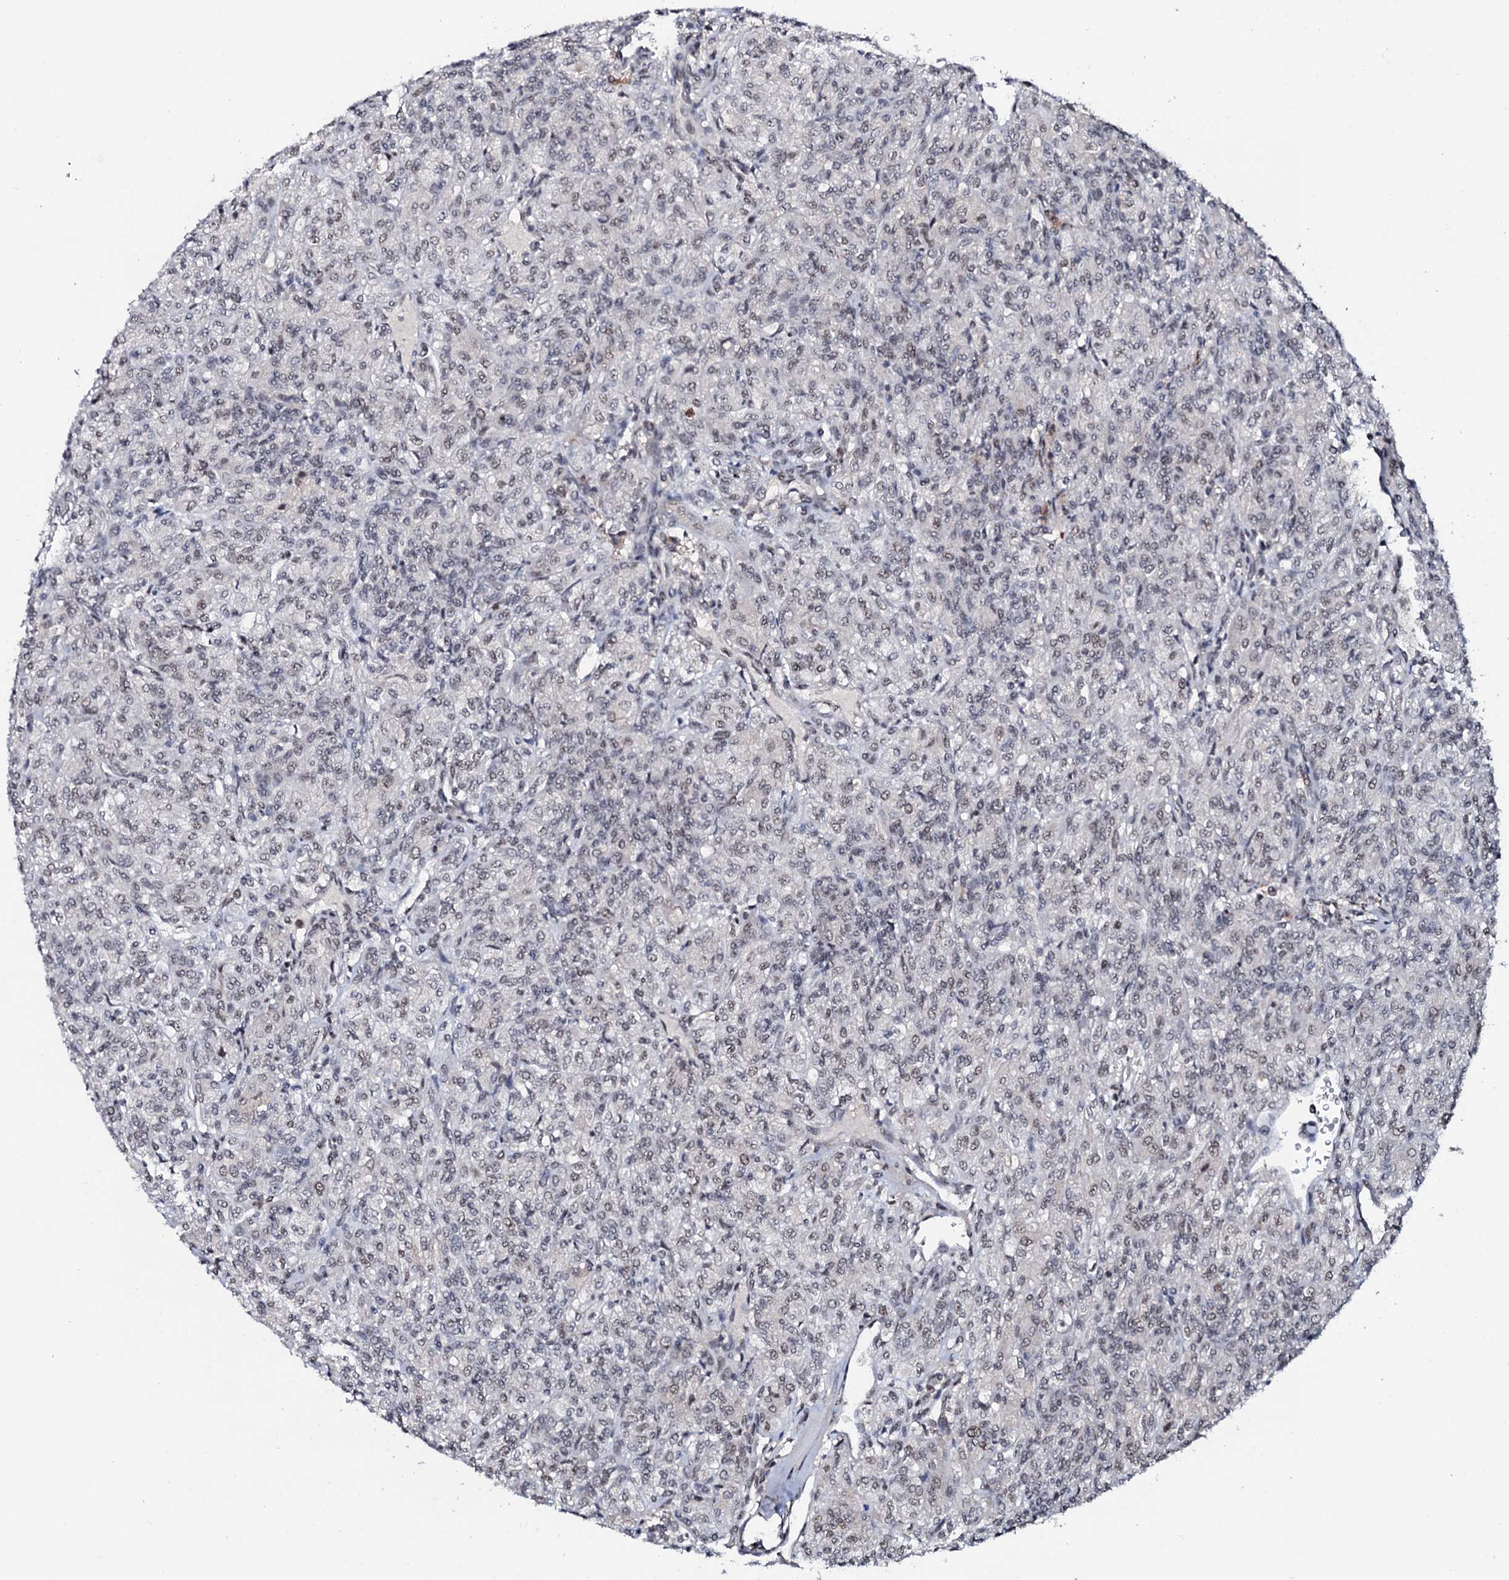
{"staining": {"intensity": "weak", "quantity": "25%-75%", "location": "nuclear"}, "tissue": "renal cancer", "cell_type": "Tumor cells", "image_type": "cancer", "snomed": [{"axis": "morphology", "description": "Adenocarcinoma, NOS"}, {"axis": "topography", "description": "Kidney"}], "caption": "Weak nuclear staining is present in approximately 25%-75% of tumor cells in renal adenocarcinoma.", "gene": "PRPF18", "patient": {"sex": "male", "age": 77}}